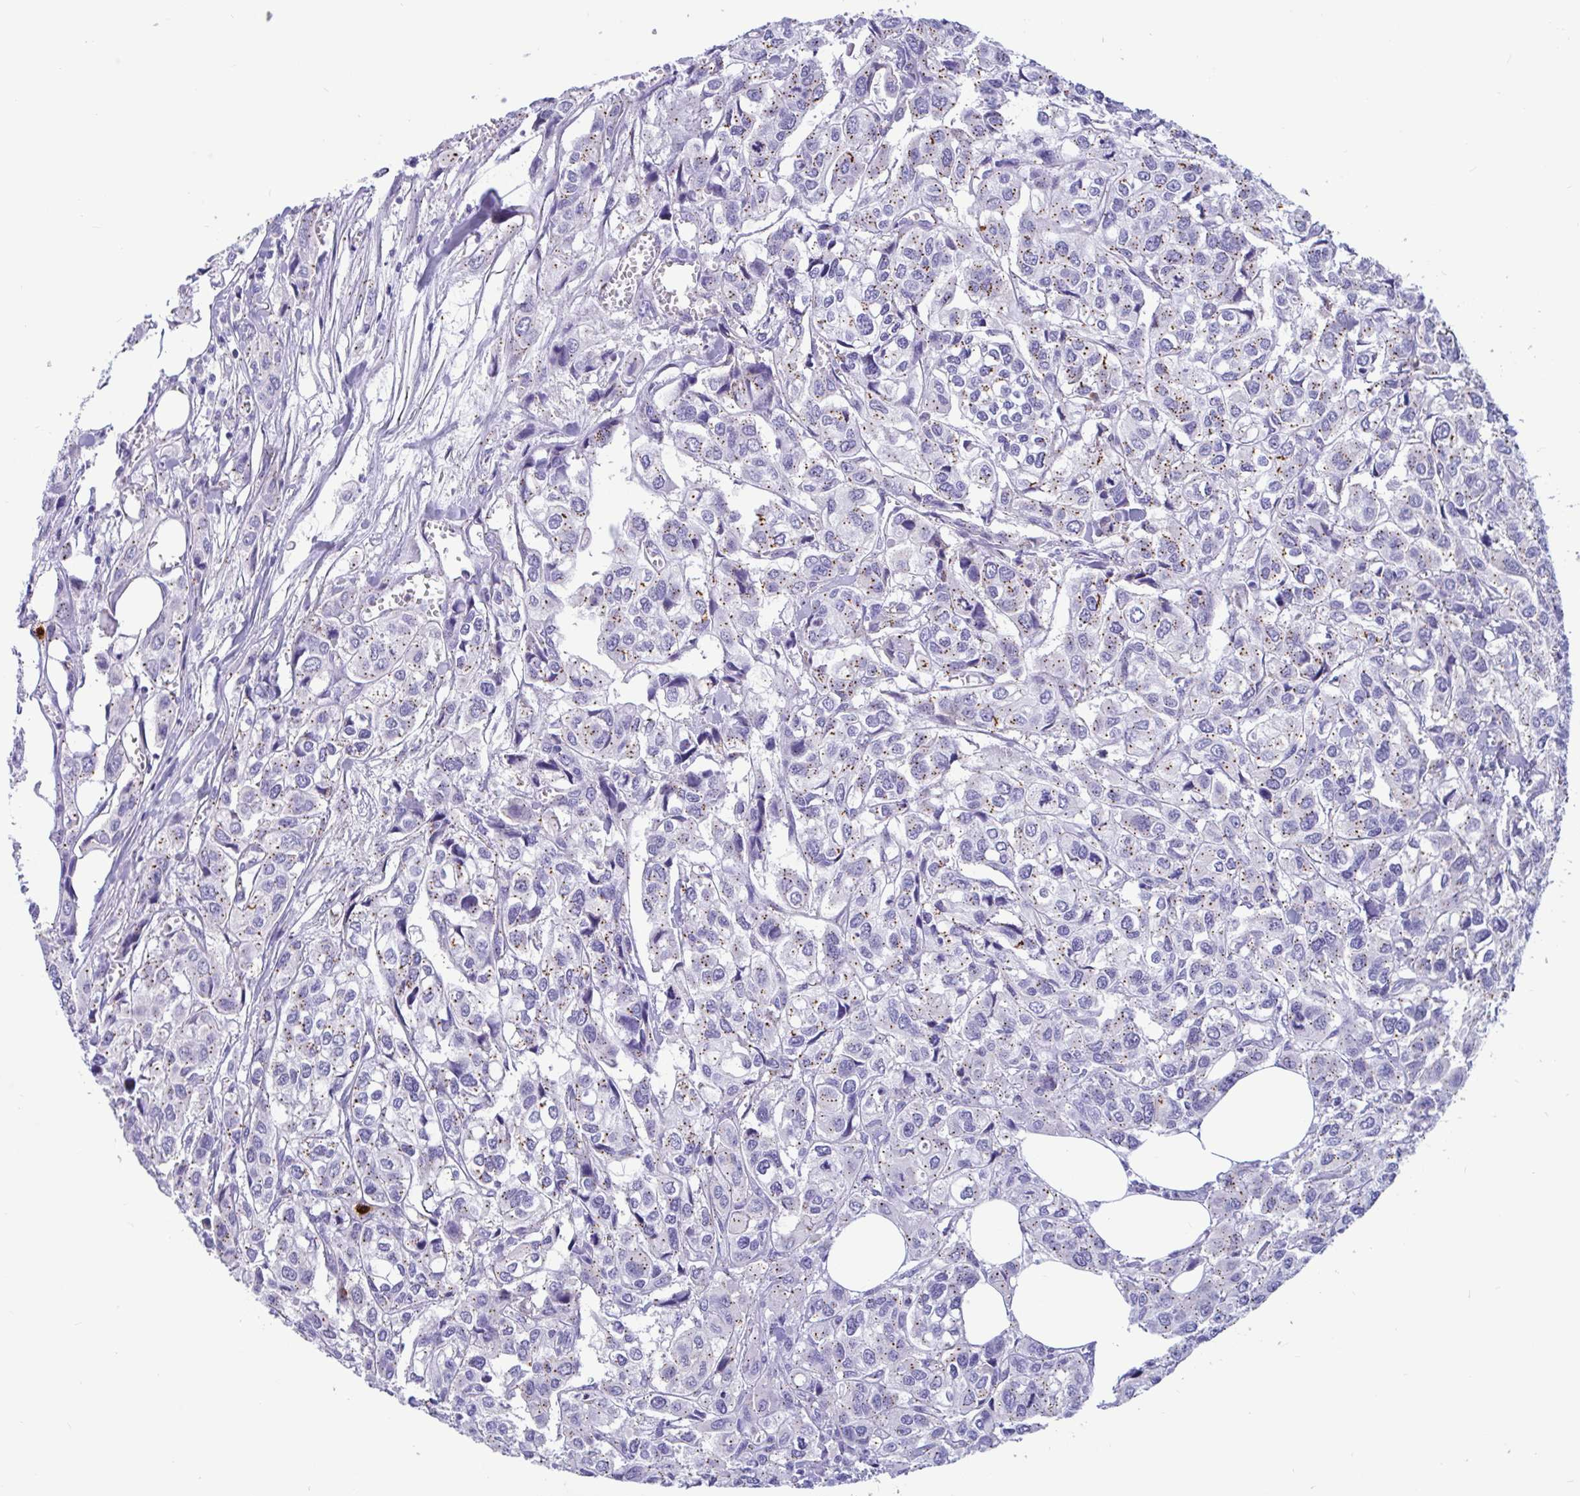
{"staining": {"intensity": "moderate", "quantity": "25%-75%", "location": "cytoplasmic/membranous"}, "tissue": "urothelial cancer", "cell_type": "Tumor cells", "image_type": "cancer", "snomed": [{"axis": "morphology", "description": "Urothelial carcinoma, High grade"}, {"axis": "topography", "description": "Urinary bladder"}], "caption": "Urothelial cancer stained with IHC shows moderate cytoplasmic/membranous staining in about 25%-75% of tumor cells.", "gene": "RNASE3", "patient": {"sex": "male", "age": 67}}